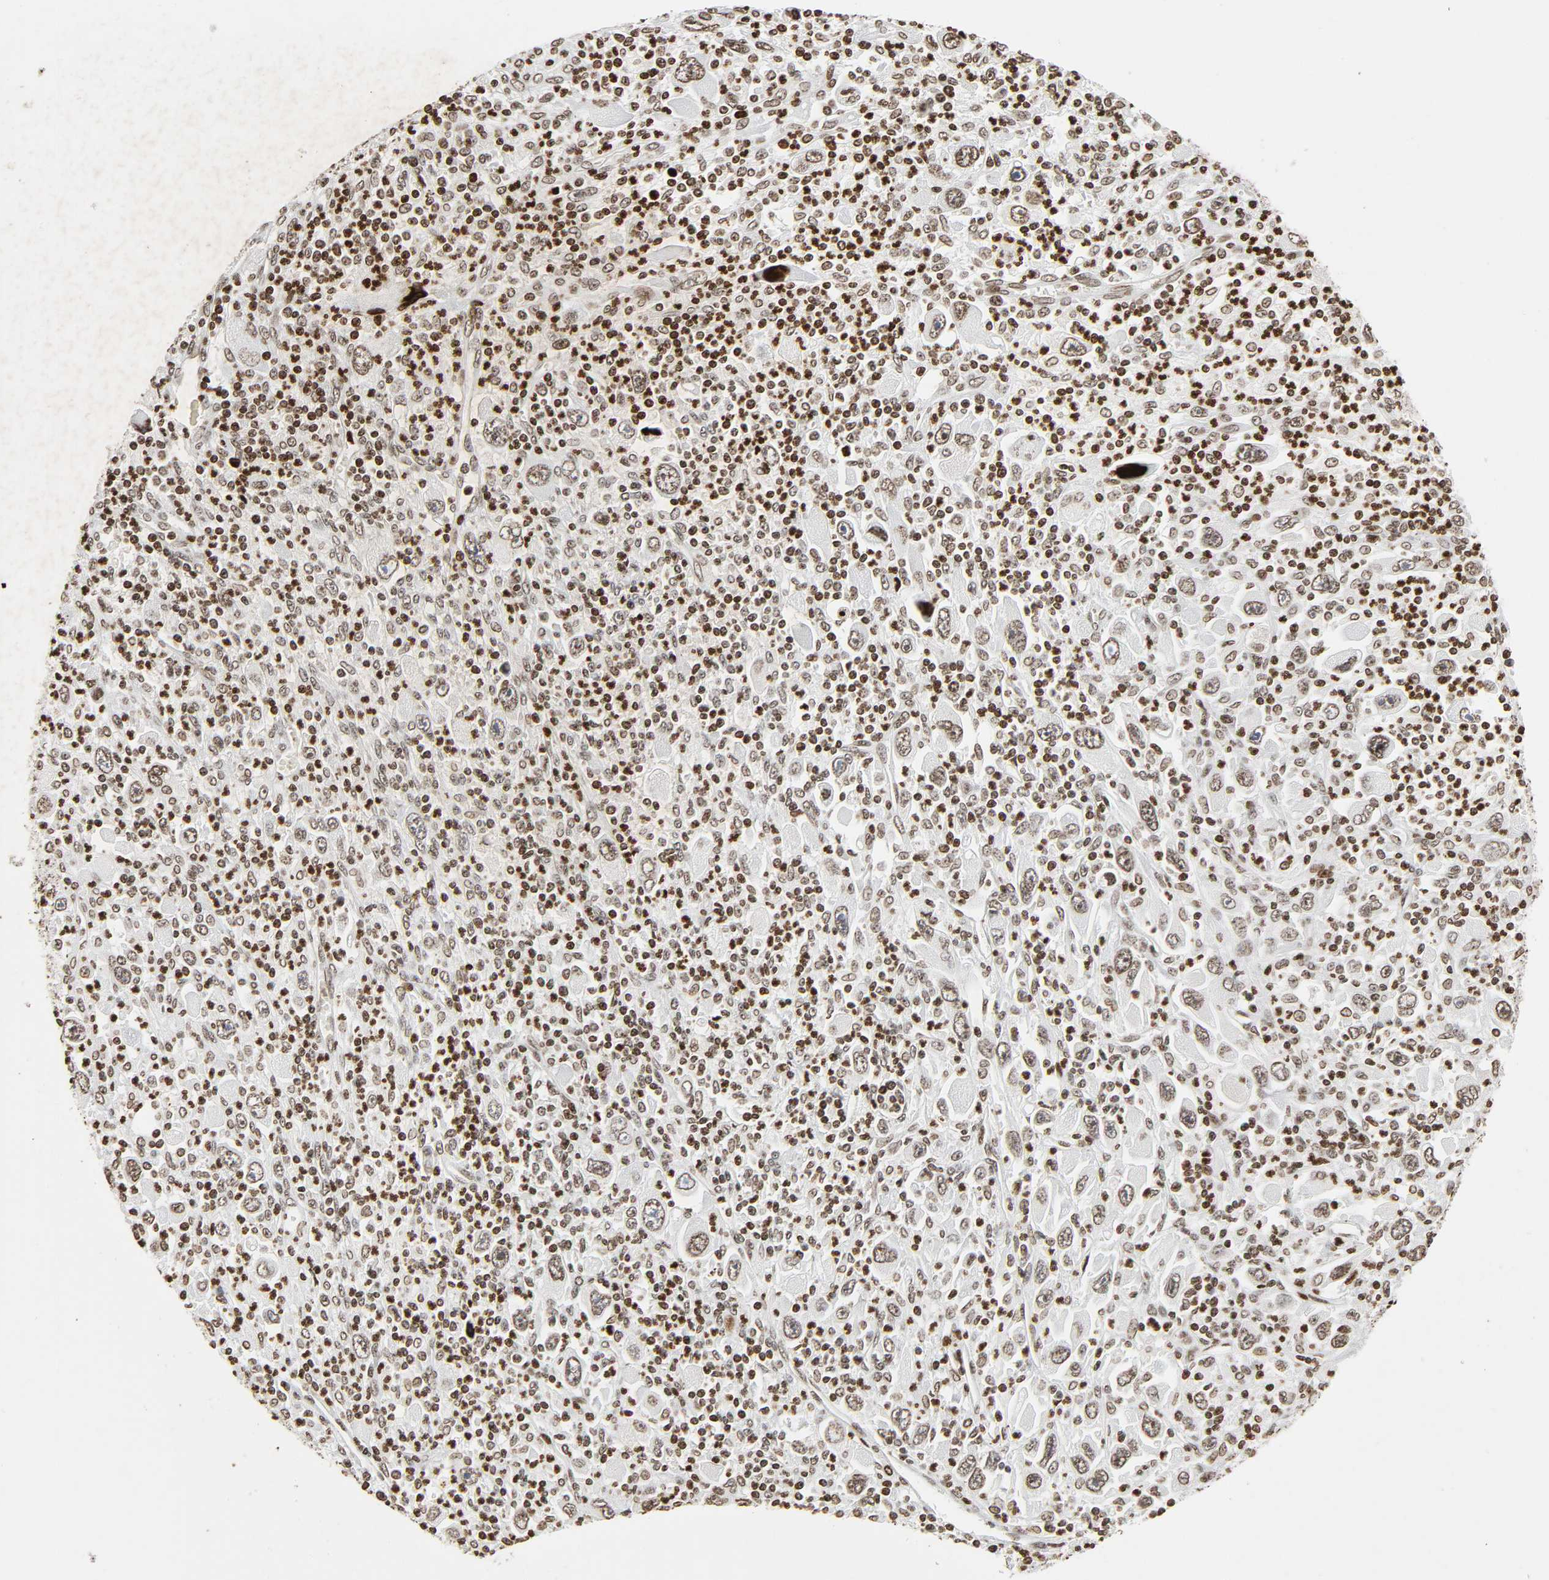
{"staining": {"intensity": "moderate", "quantity": ">75%", "location": "nuclear"}, "tissue": "melanoma", "cell_type": "Tumor cells", "image_type": "cancer", "snomed": [{"axis": "morphology", "description": "Malignant melanoma, Metastatic site"}, {"axis": "topography", "description": "Skin"}], "caption": "Moderate nuclear protein expression is appreciated in approximately >75% of tumor cells in malignant melanoma (metastatic site).", "gene": "RXRA", "patient": {"sex": "female", "age": 56}}